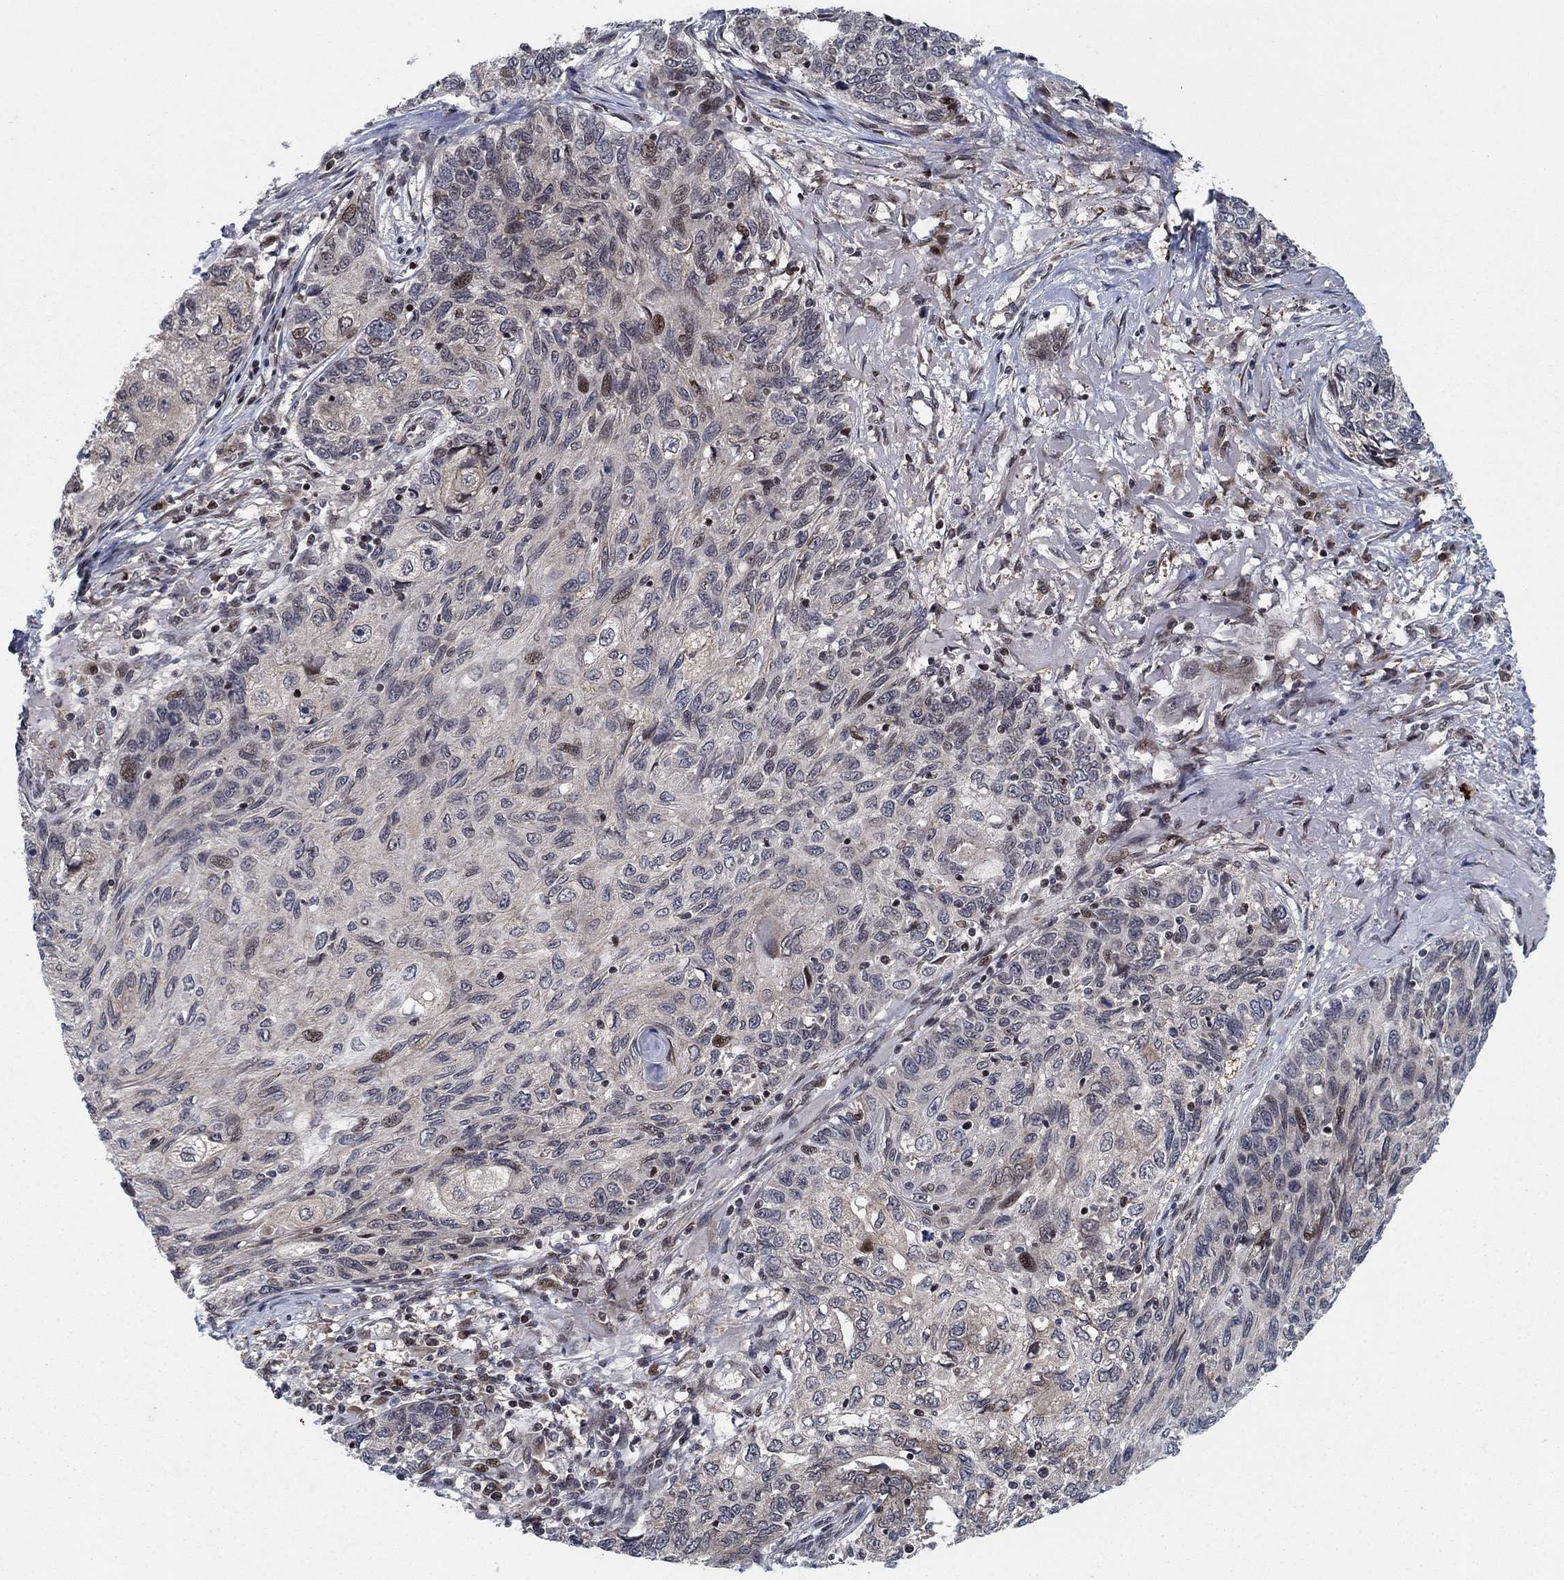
{"staining": {"intensity": "weak", "quantity": "<25%", "location": "nuclear"}, "tissue": "skin cancer", "cell_type": "Tumor cells", "image_type": "cancer", "snomed": [{"axis": "morphology", "description": "Squamous cell carcinoma, NOS"}, {"axis": "topography", "description": "Skin"}], "caption": "Histopathology image shows no significant protein staining in tumor cells of skin cancer (squamous cell carcinoma).", "gene": "PRICKLE4", "patient": {"sex": "male", "age": 92}}